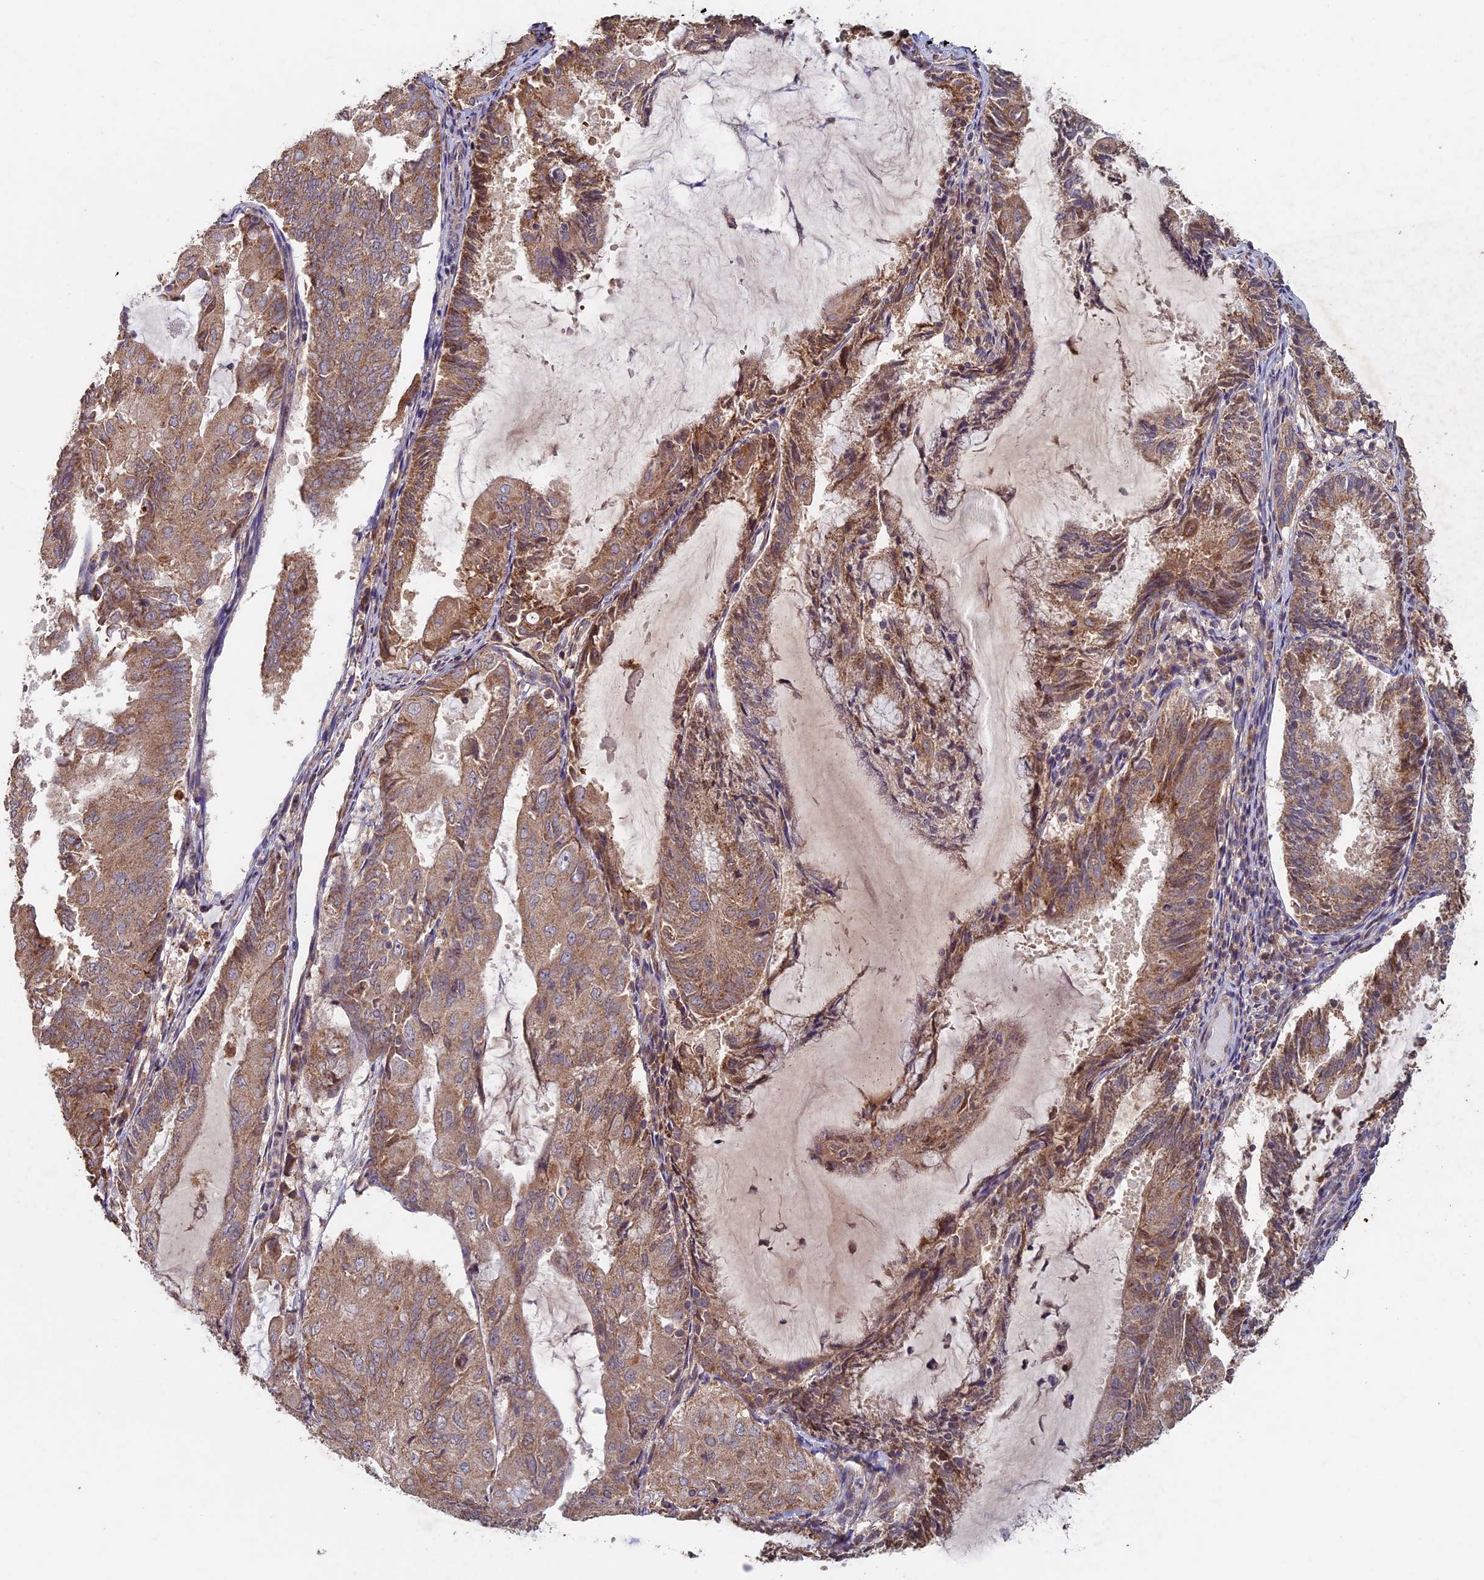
{"staining": {"intensity": "moderate", "quantity": ">75%", "location": "cytoplasmic/membranous"}, "tissue": "endometrial cancer", "cell_type": "Tumor cells", "image_type": "cancer", "snomed": [{"axis": "morphology", "description": "Adenocarcinoma, NOS"}, {"axis": "topography", "description": "Endometrium"}], "caption": "About >75% of tumor cells in human endometrial adenocarcinoma show moderate cytoplasmic/membranous protein expression as visualized by brown immunohistochemical staining.", "gene": "RCCD1", "patient": {"sex": "female", "age": 81}}